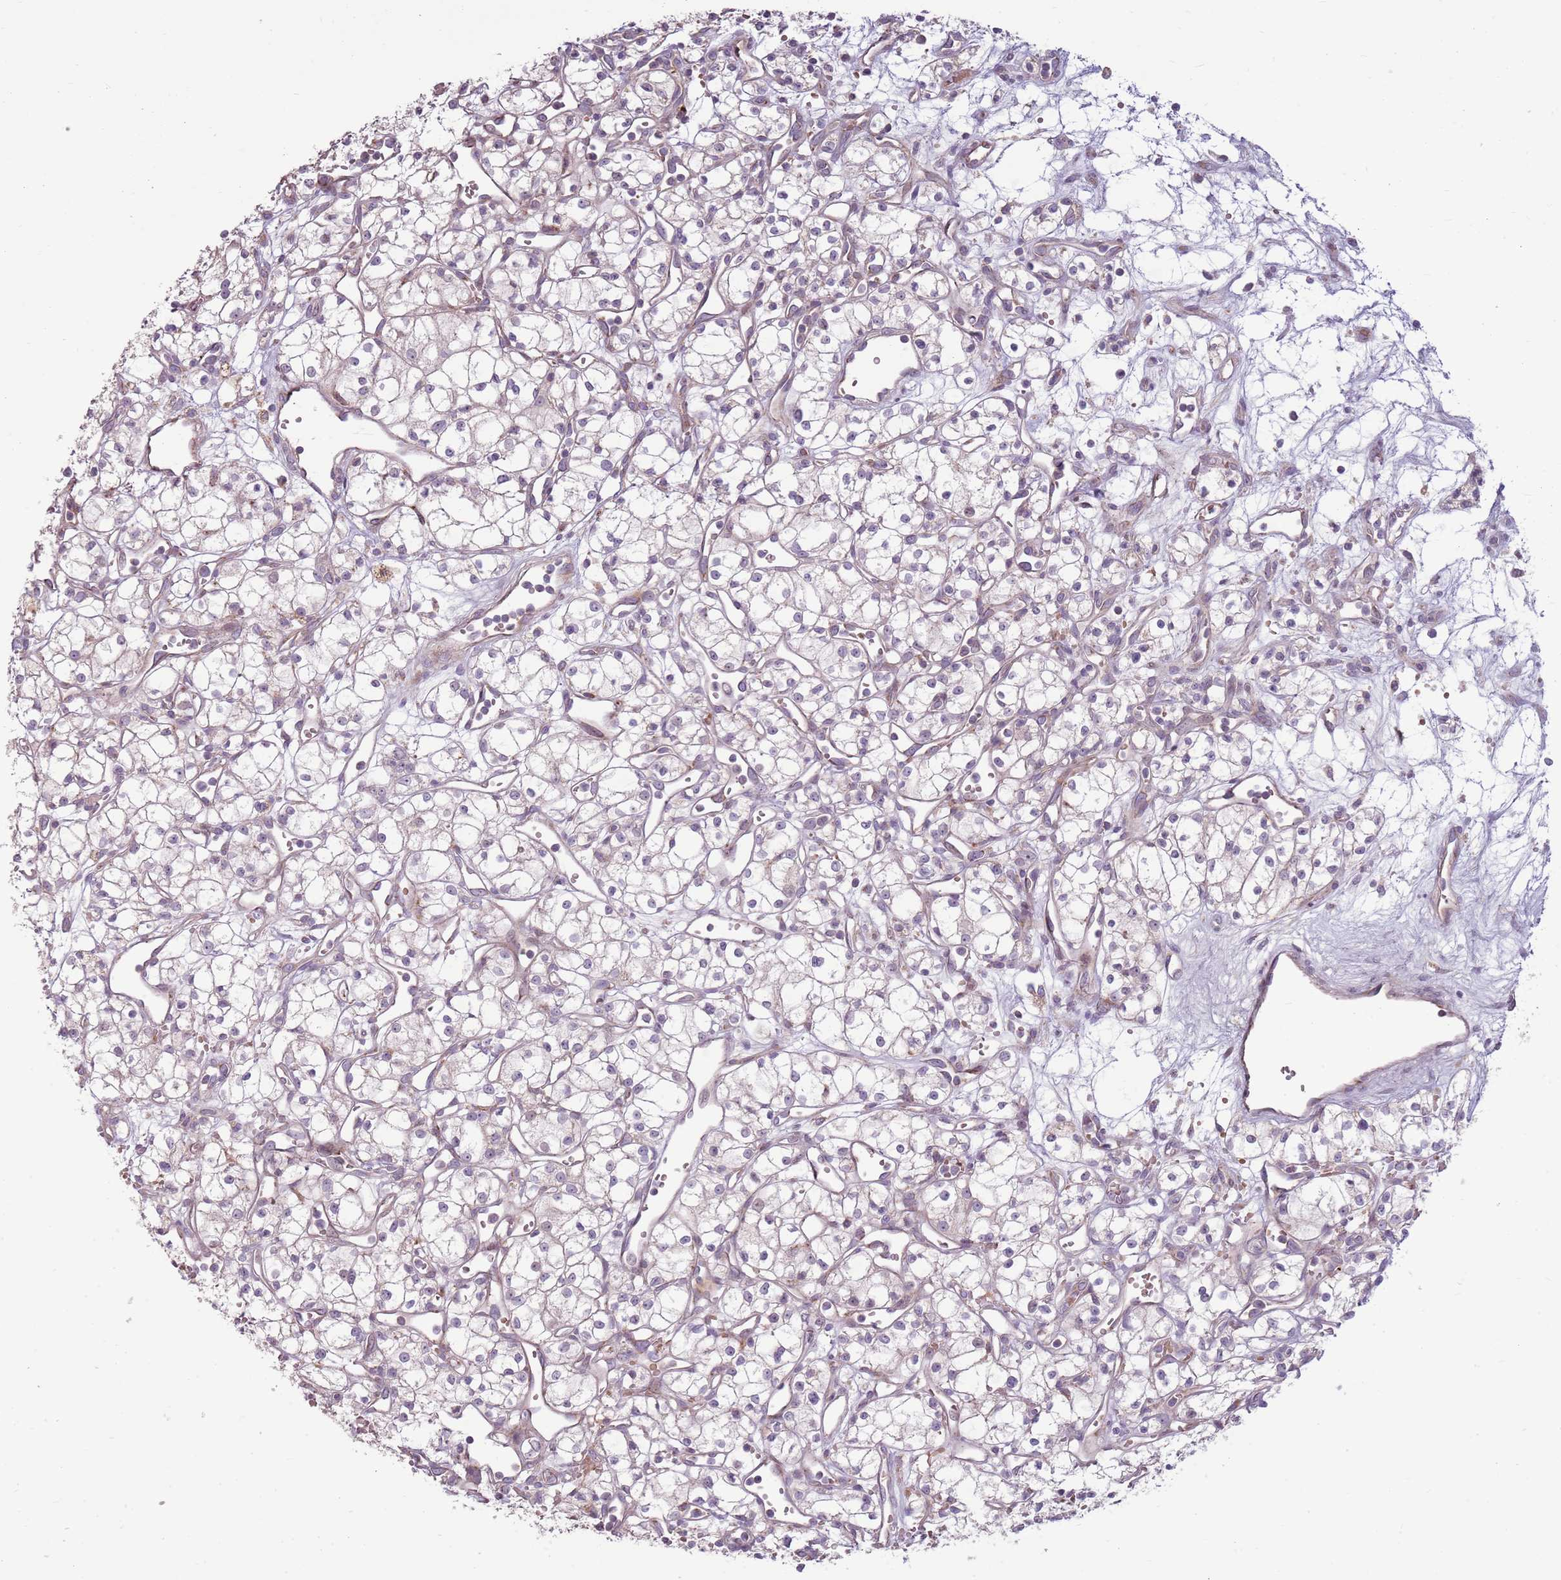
{"staining": {"intensity": "weak", "quantity": ">75%", "location": "cytoplasmic/membranous"}, "tissue": "renal cancer", "cell_type": "Tumor cells", "image_type": "cancer", "snomed": [{"axis": "morphology", "description": "Adenocarcinoma, NOS"}, {"axis": "topography", "description": "Kidney"}], "caption": "Weak cytoplasmic/membranous staining is appreciated in approximately >75% of tumor cells in renal adenocarcinoma.", "gene": "ZNF530", "patient": {"sex": "male", "age": 59}}